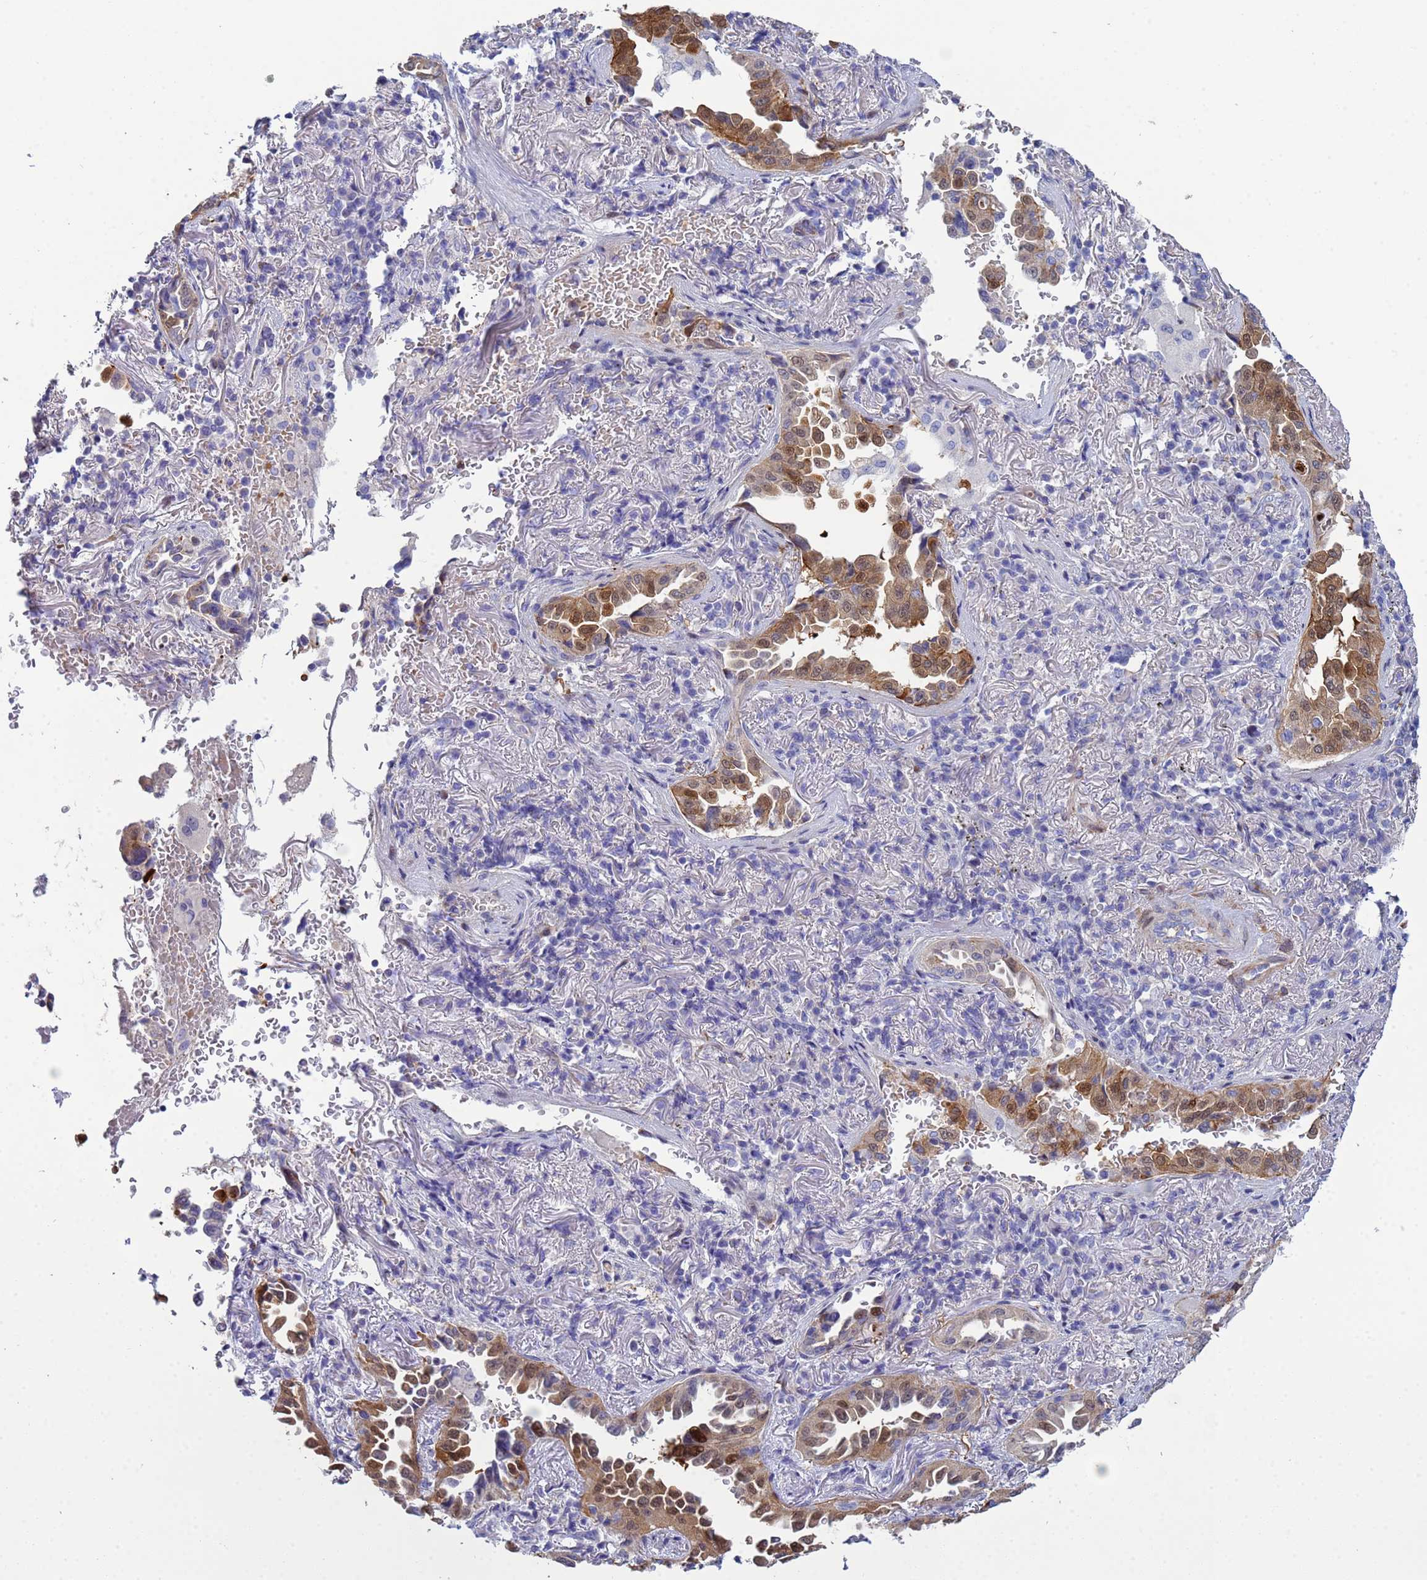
{"staining": {"intensity": "strong", "quantity": ">75%", "location": "cytoplasmic/membranous,nuclear"}, "tissue": "lung cancer", "cell_type": "Tumor cells", "image_type": "cancer", "snomed": [{"axis": "morphology", "description": "Adenocarcinoma, NOS"}, {"axis": "topography", "description": "Lung"}], "caption": "Lung cancer stained with DAB immunohistochemistry (IHC) reveals high levels of strong cytoplasmic/membranous and nuclear expression in approximately >75% of tumor cells.", "gene": "PPP6R1", "patient": {"sex": "female", "age": 69}}